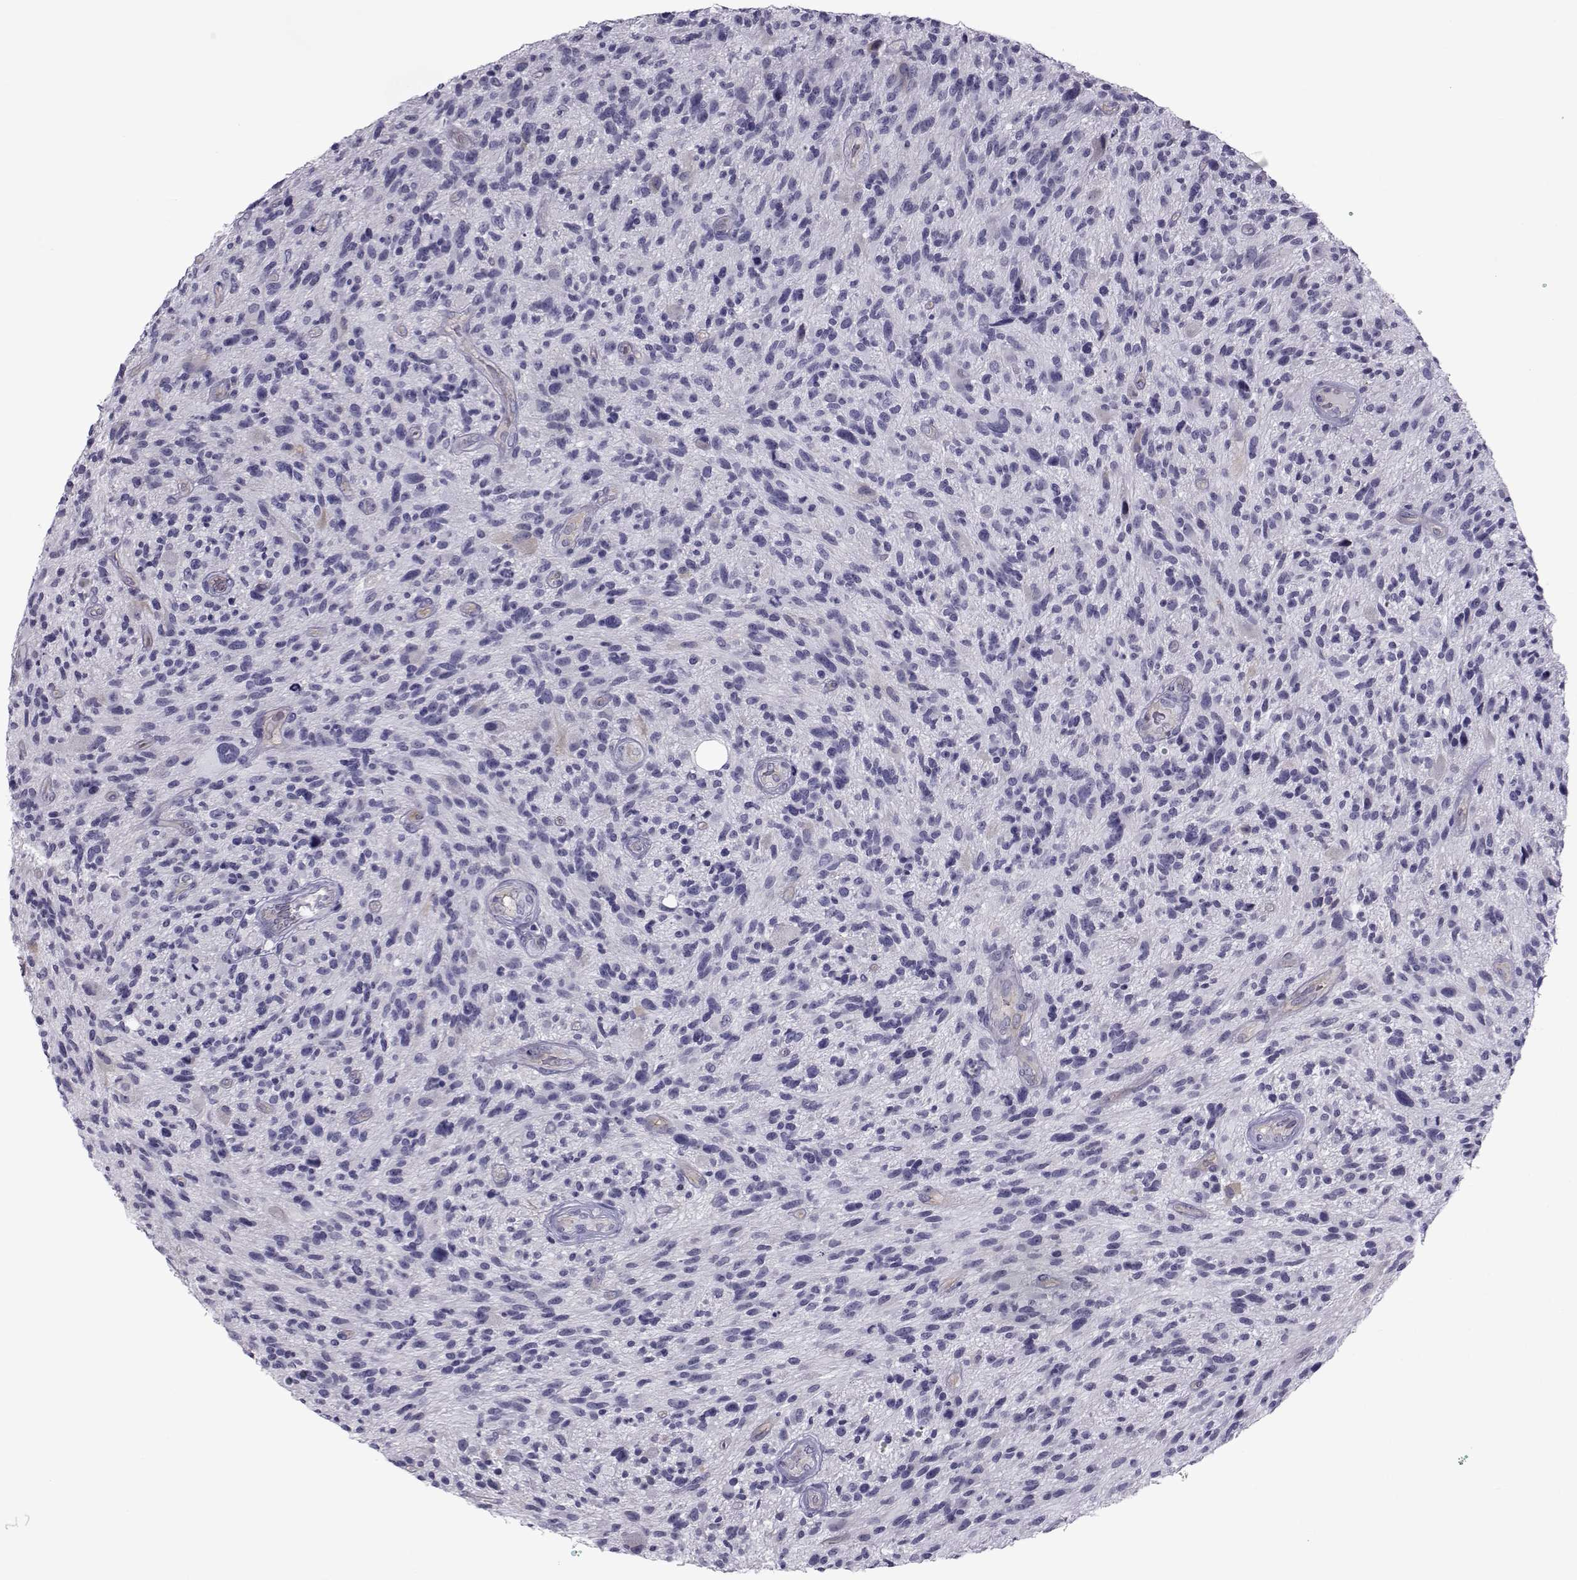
{"staining": {"intensity": "negative", "quantity": "none", "location": "none"}, "tissue": "glioma", "cell_type": "Tumor cells", "image_type": "cancer", "snomed": [{"axis": "morphology", "description": "Glioma, malignant, High grade"}, {"axis": "topography", "description": "Brain"}], "caption": "DAB immunohistochemical staining of human malignant high-grade glioma demonstrates no significant positivity in tumor cells.", "gene": "COL22A1", "patient": {"sex": "male", "age": 47}}